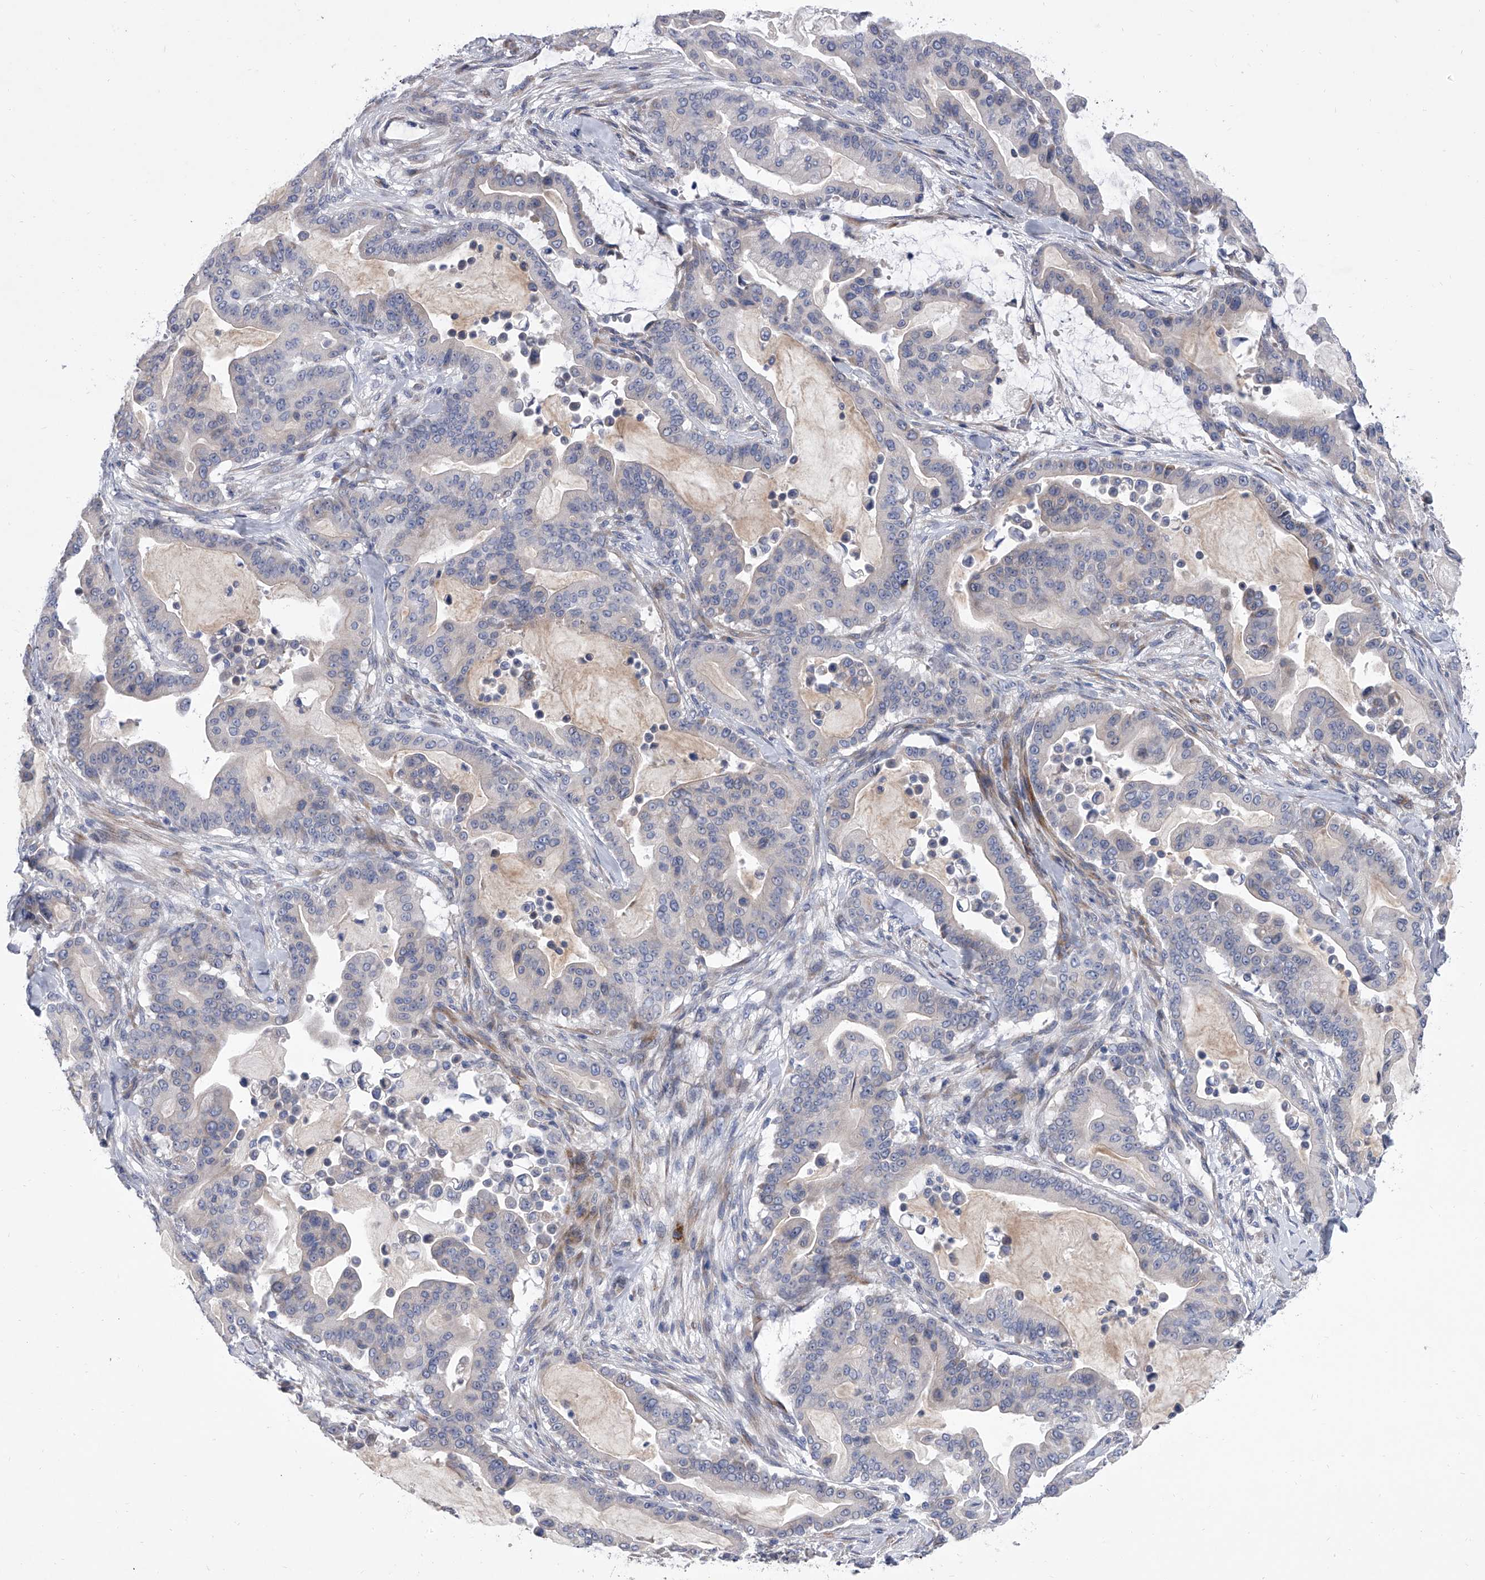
{"staining": {"intensity": "negative", "quantity": "none", "location": "none"}, "tissue": "pancreatic cancer", "cell_type": "Tumor cells", "image_type": "cancer", "snomed": [{"axis": "morphology", "description": "Adenocarcinoma, NOS"}, {"axis": "topography", "description": "Pancreas"}], "caption": "Pancreatic cancer (adenocarcinoma) stained for a protein using immunohistochemistry demonstrates no positivity tumor cells.", "gene": "ALG14", "patient": {"sex": "male", "age": 63}}